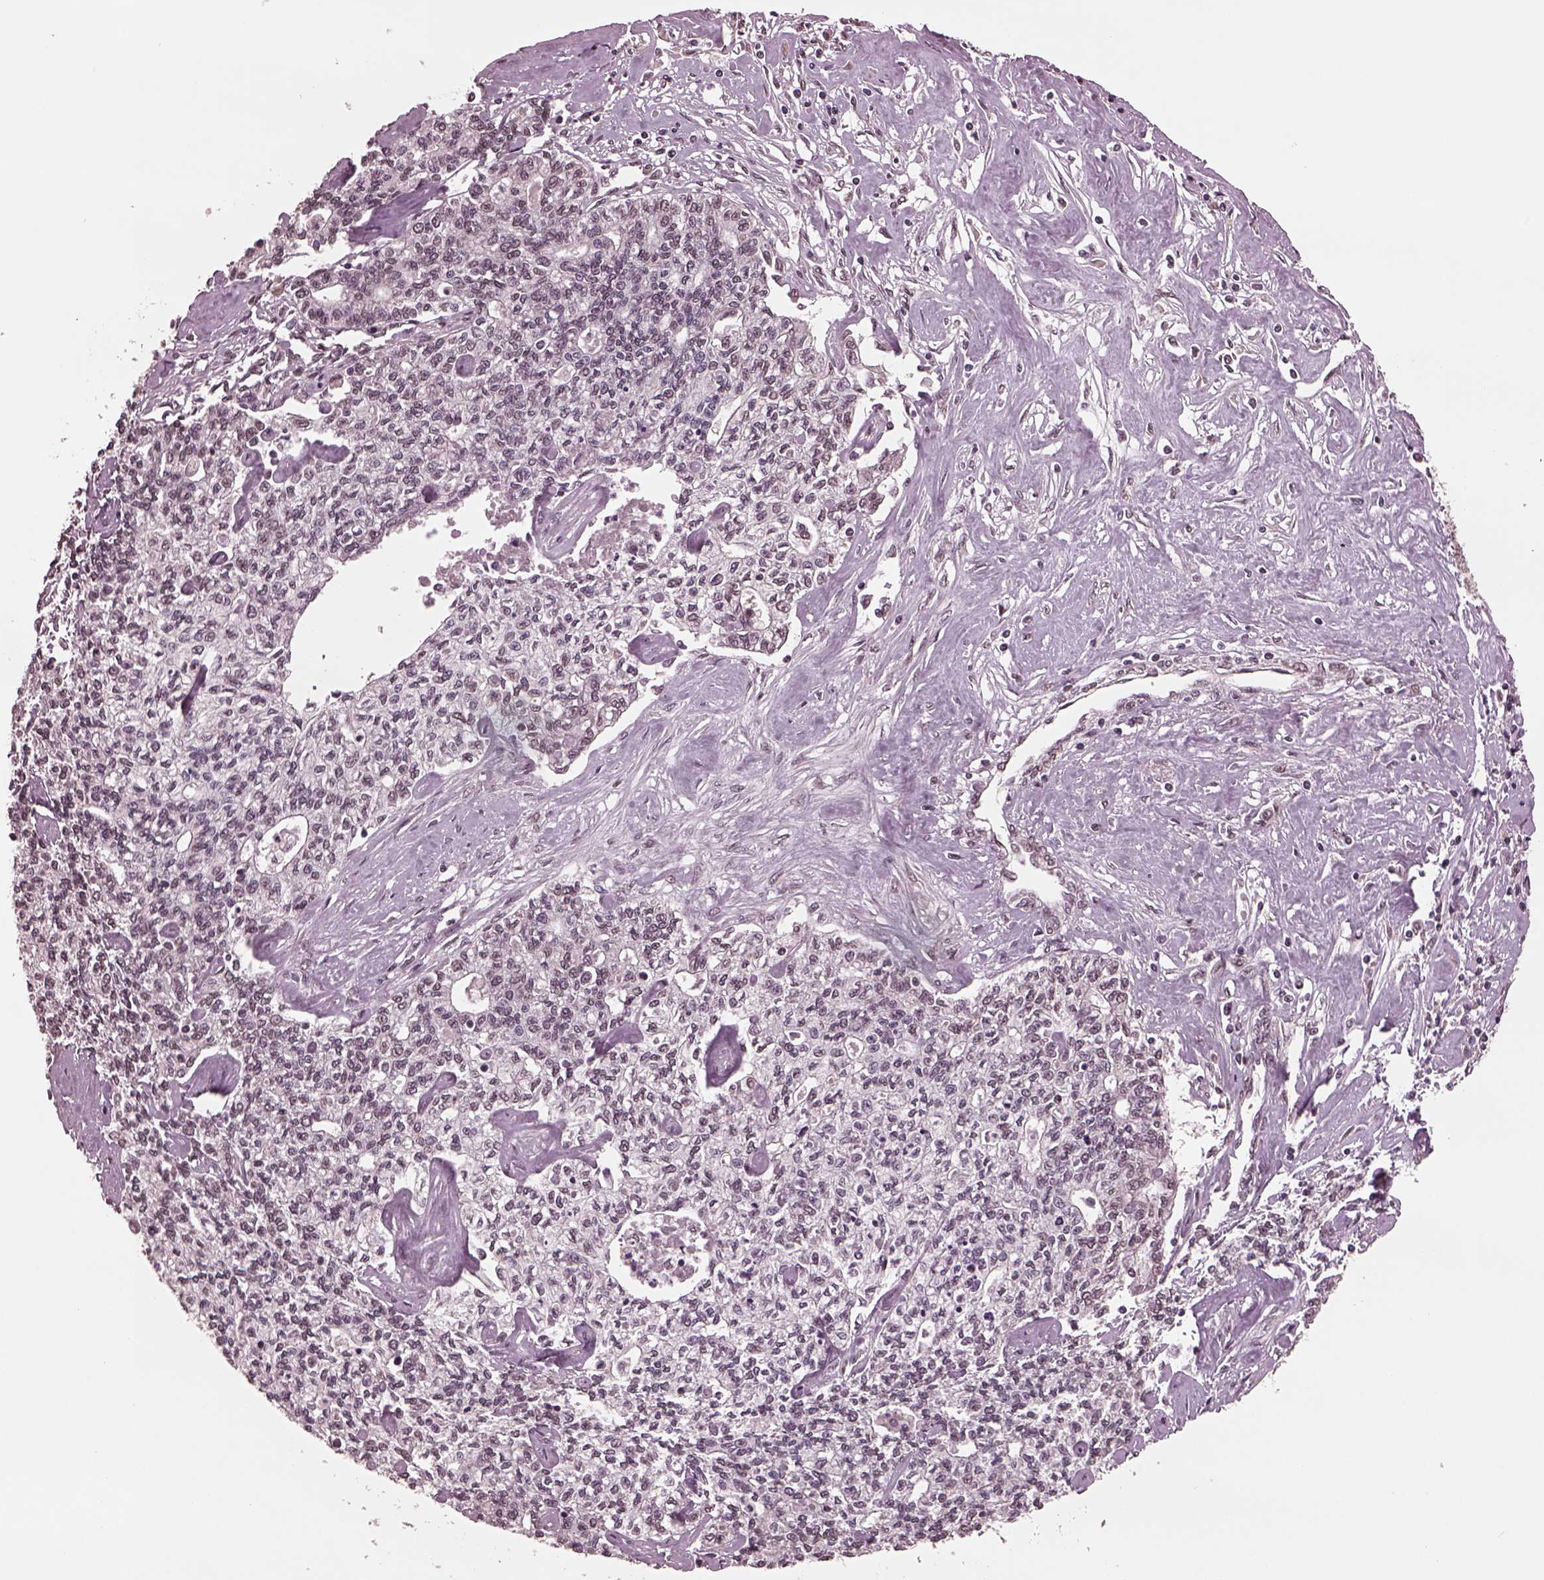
{"staining": {"intensity": "weak", "quantity": "<25%", "location": "nuclear"}, "tissue": "liver cancer", "cell_type": "Tumor cells", "image_type": "cancer", "snomed": [{"axis": "morphology", "description": "Cholangiocarcinoma"}, {"axis": "topography", "description": "Liver"}], "caption": "An immunohistochemistry micrograph of liver cholangiocarcinoma is shown. There is no staining in tumor cells of liver cholangiocarcinoma.", "gene": "NAP1L5", "patient": {"sex": "female", "age": 61}}